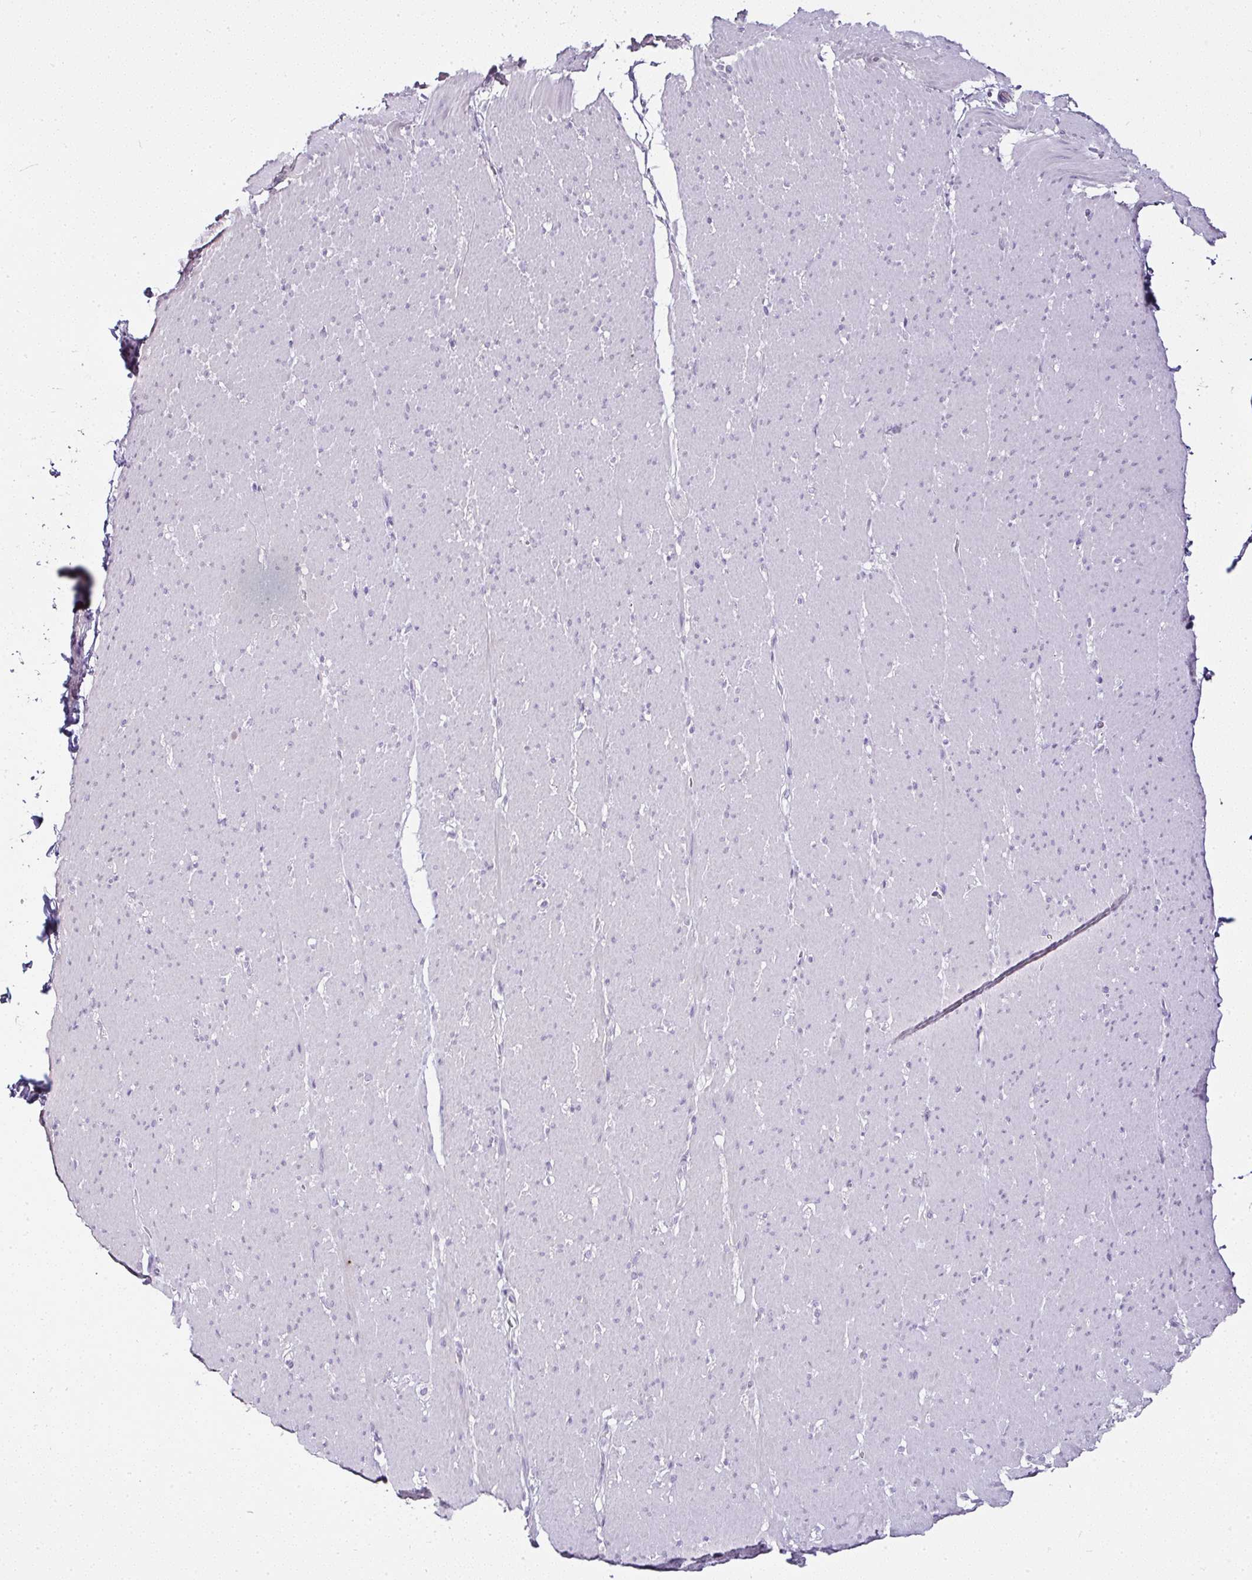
{"staining": {"intensity": "negative", "quantity": "none", "location": "none"}, "tissue": "smooth muscle", "cell_type": "Smooth muscle cells", "image_type": "normal", "snomed": [{"axis": "morphology", "description": "Normal tissue, NOS"}, {"axis": "topography", "description": "Smooth muscle"}, {"axis": "topography", "description": "Rectum"}], "caption": "This is an IHC histopathology image of normal human smooth muscle. There is no expression in smooth muscle cells.", "gene": "SERPINB3", "patient": {"sex": "male", "age": 53}}